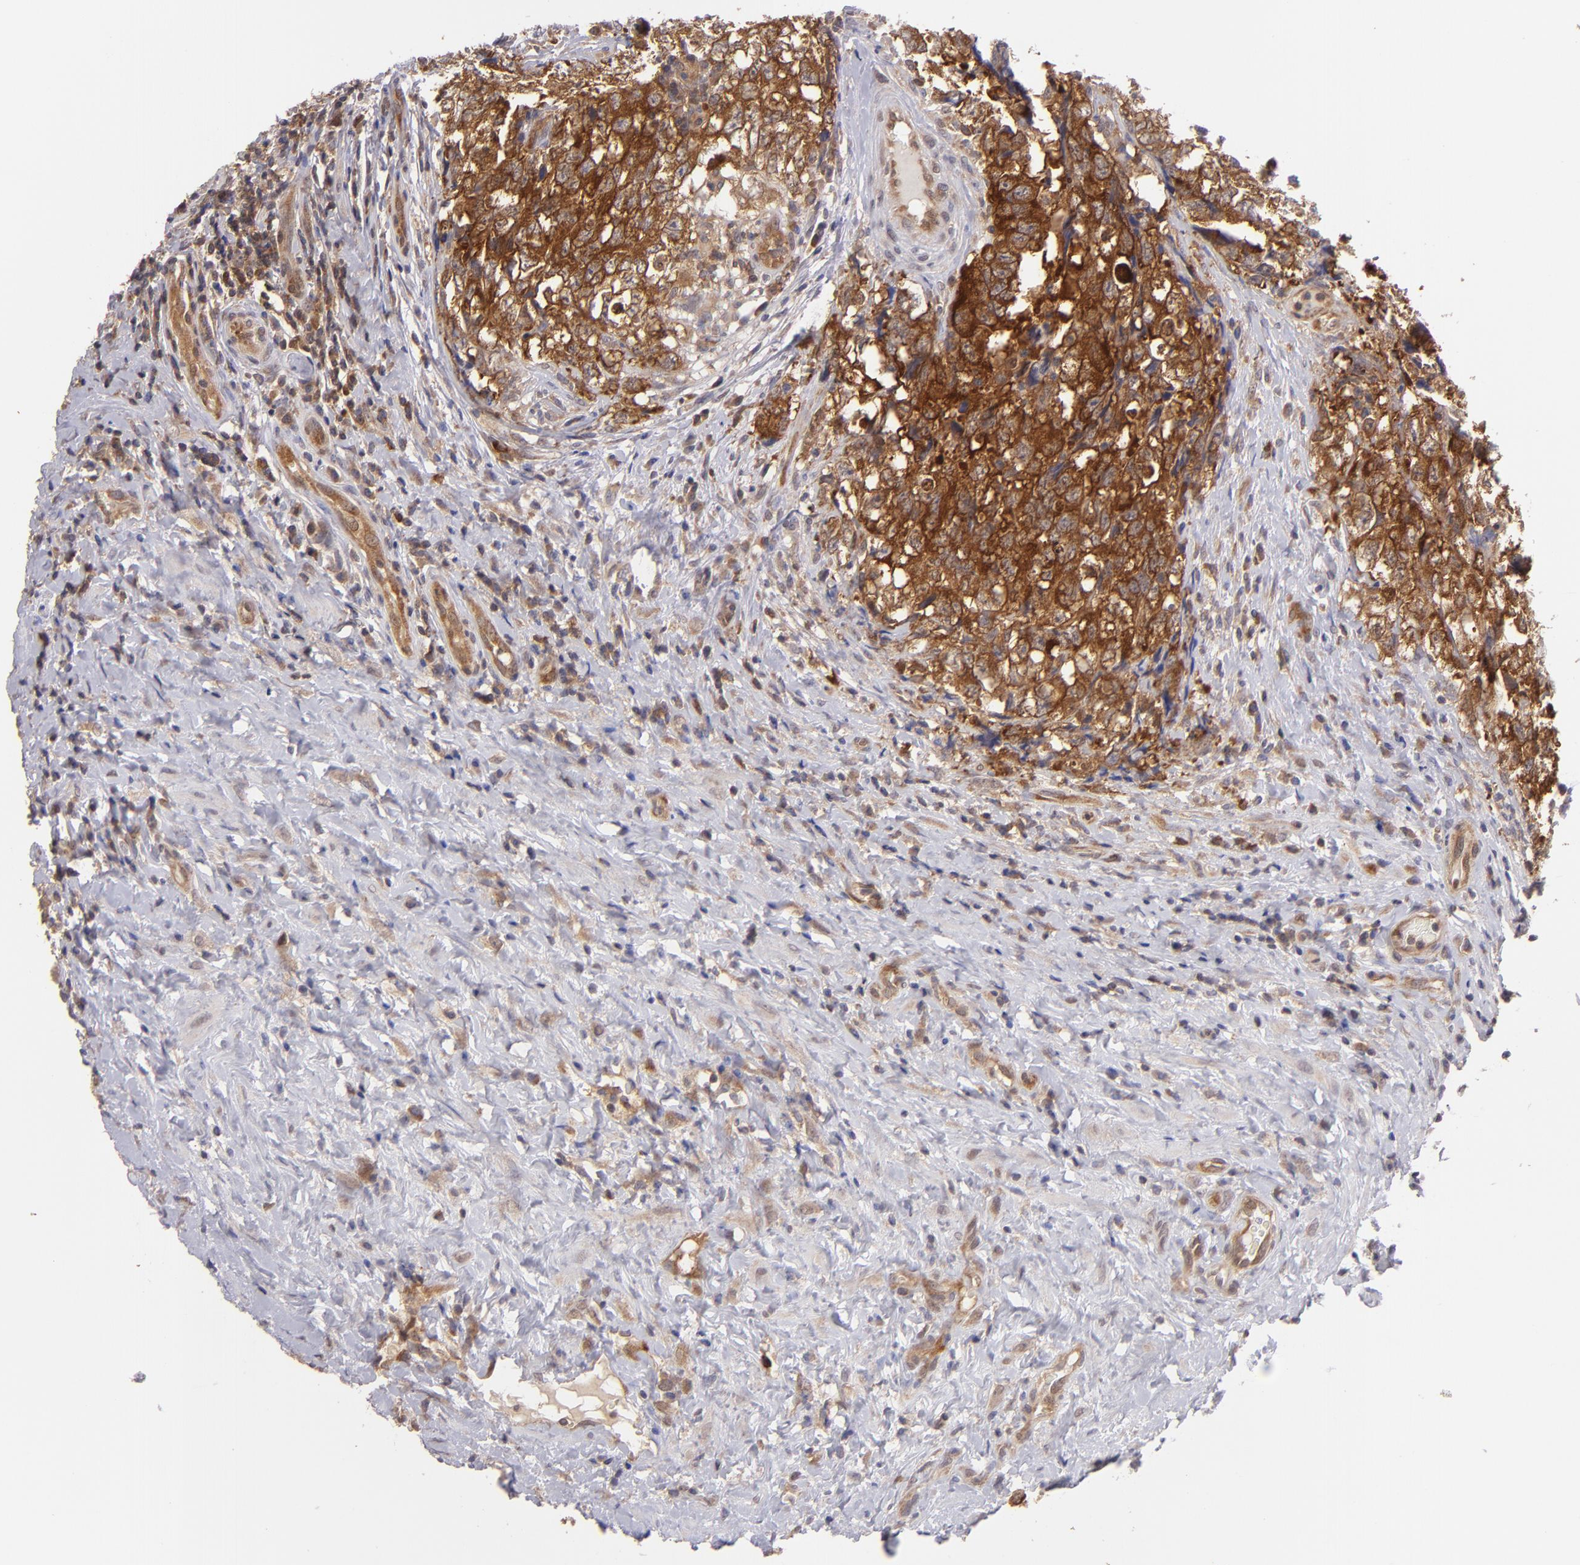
{"staining": {"intensity": "strong", "quantity": ">75%", "location": "cytoplasmic/membranous"}, "tissue": "testis cancer", "cell_type": "Tumor cells", "image_type": "cancer", "snomed": [{"axis": "morphology", "description": "Carcinoma, Embryonal, NOS"}, {"axis": "topography", "description": "Testis"}], "caption": "An image showing strong cytoplasmic/membranous staining in about >75% of tumor cells in testis embryonal carcinoma, as visualized by brown immunohistochemical staining.", "gene": "PTPN13", "patient": {"sex": "male", "age": 31}}